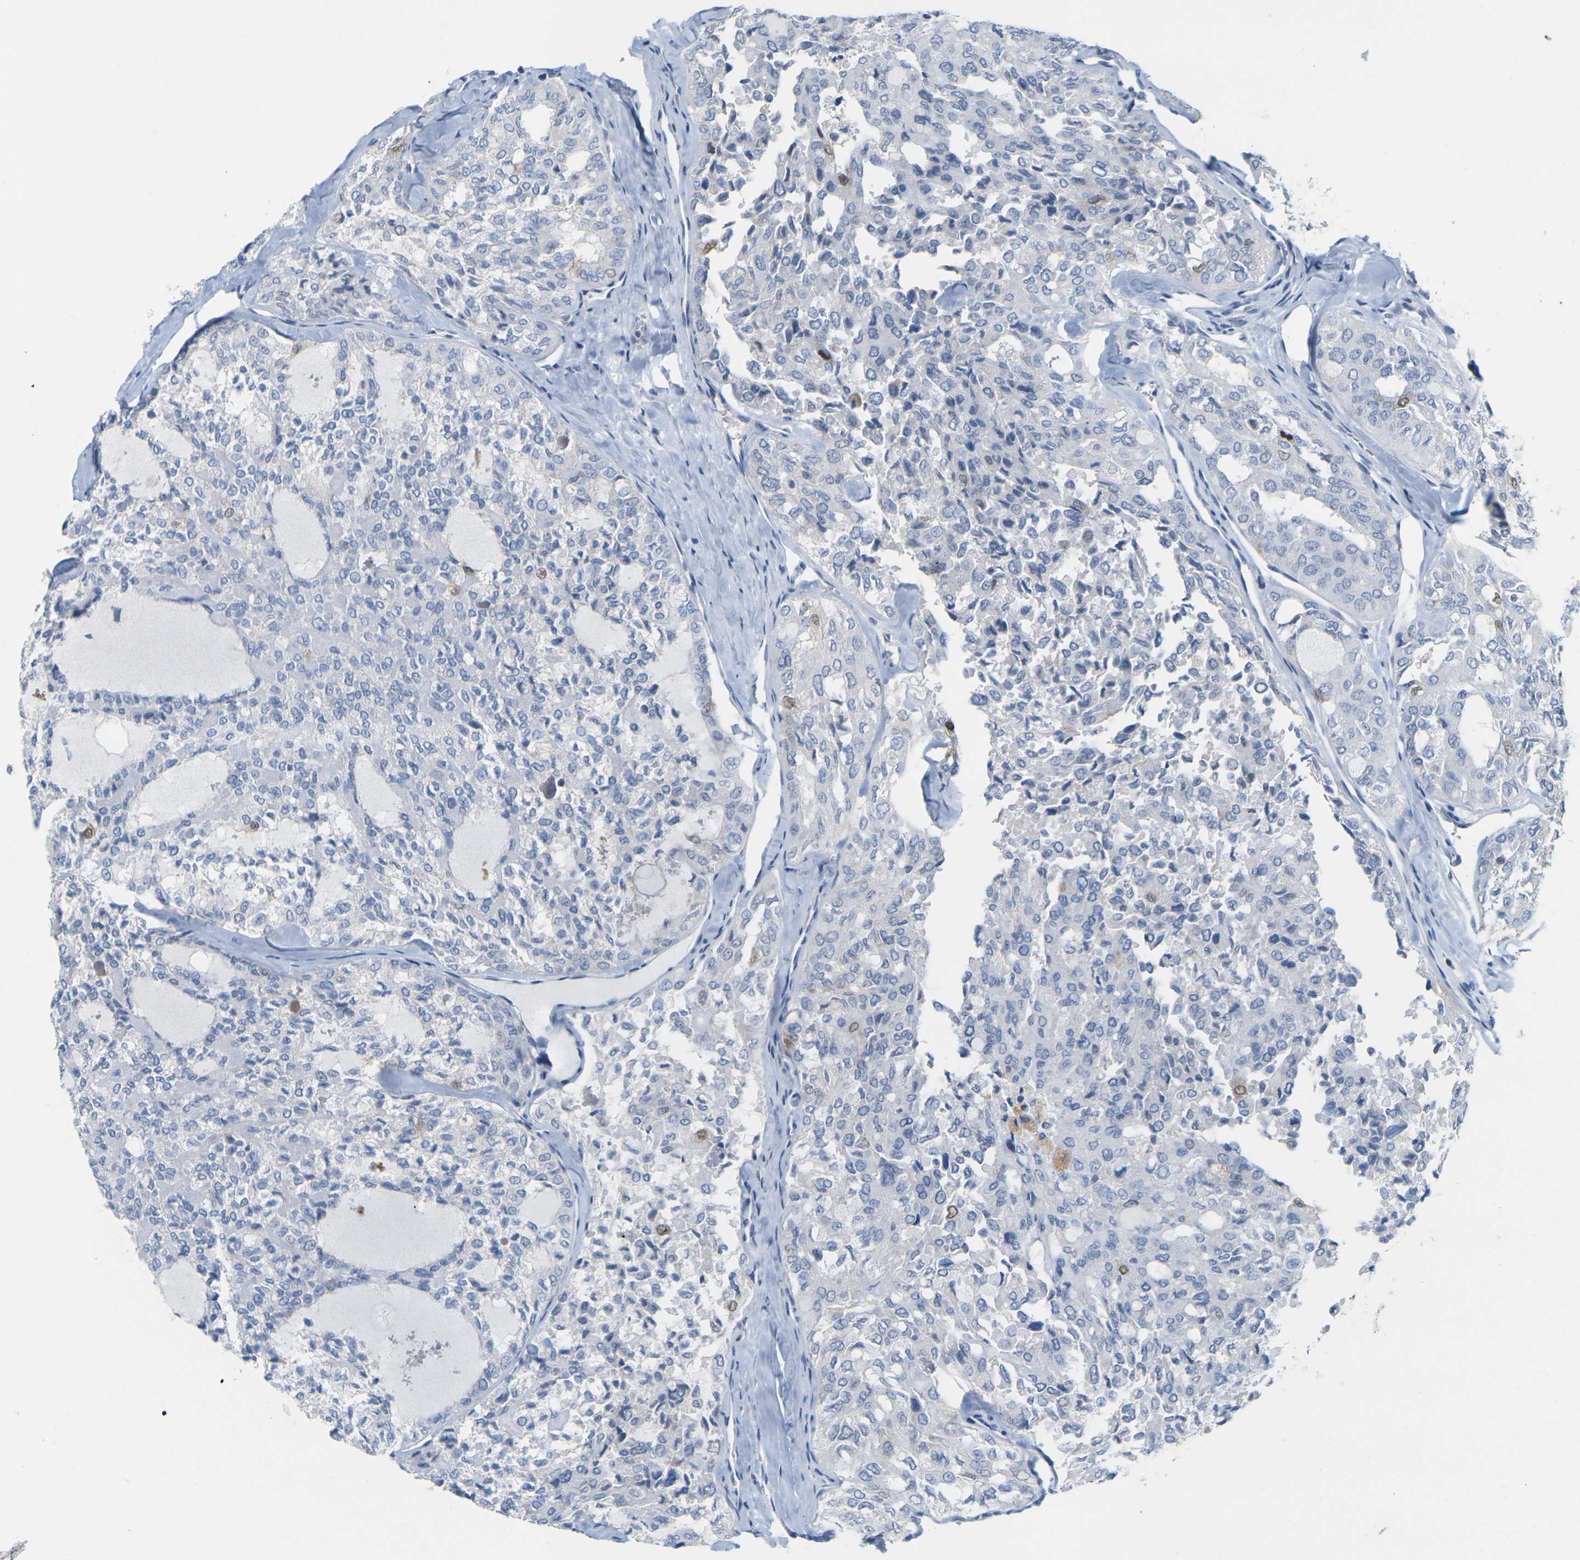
{"staining": {"intensity": "weak", "quantity": "<25%", "location": "nuclear"}, "tissue": "thyroid cancer", "cell_type": "Tumor cells", "image_type": "cancer", "snomed": [{"axis": "morphology", "description": "Follicular adenoma carcinoma, NOS"}, {"axis": "topography", "description": "Thyroid gland"}], "caption": "Protein analysis of thyroid cancer (follicular adenoma carcinoma) exhibits no significant positivity in tumor cells.", "gene": "CDK2", "patient": {"sex": "male", "age": 75}}